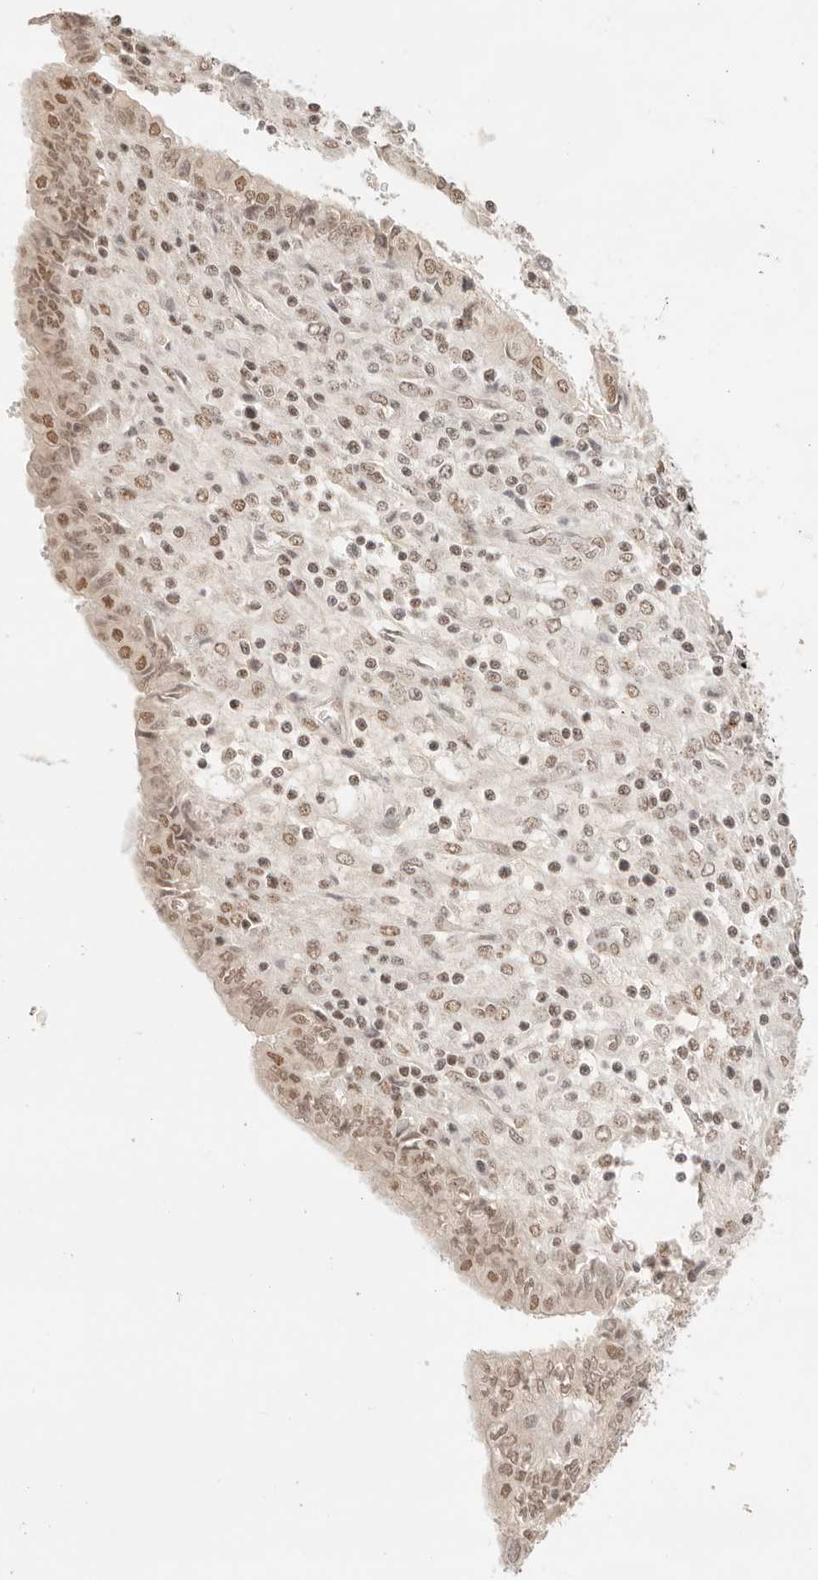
{"staining": {"intensity": "moderate", "quantity": "<25%", "location": "nuclear"}, "tissue": "endometrial cancer", "cell_type": "Tumor cells", "image_type": "cancer", "snomed": [{"axis": "morphology", "description": "Normal tissue, NOS"}, {"axis": "morphology", "description": "Adenocarcinoma, NOS"}, {"axis": "topography", "description": "Endometrium"}], "caption": "Moderate nuclear protein positivity is seen in approximately <25% of tumor cells in endometrial cancer.", "gene": "GTF2E2", "patient": {"sex": "female", "age": 53}}